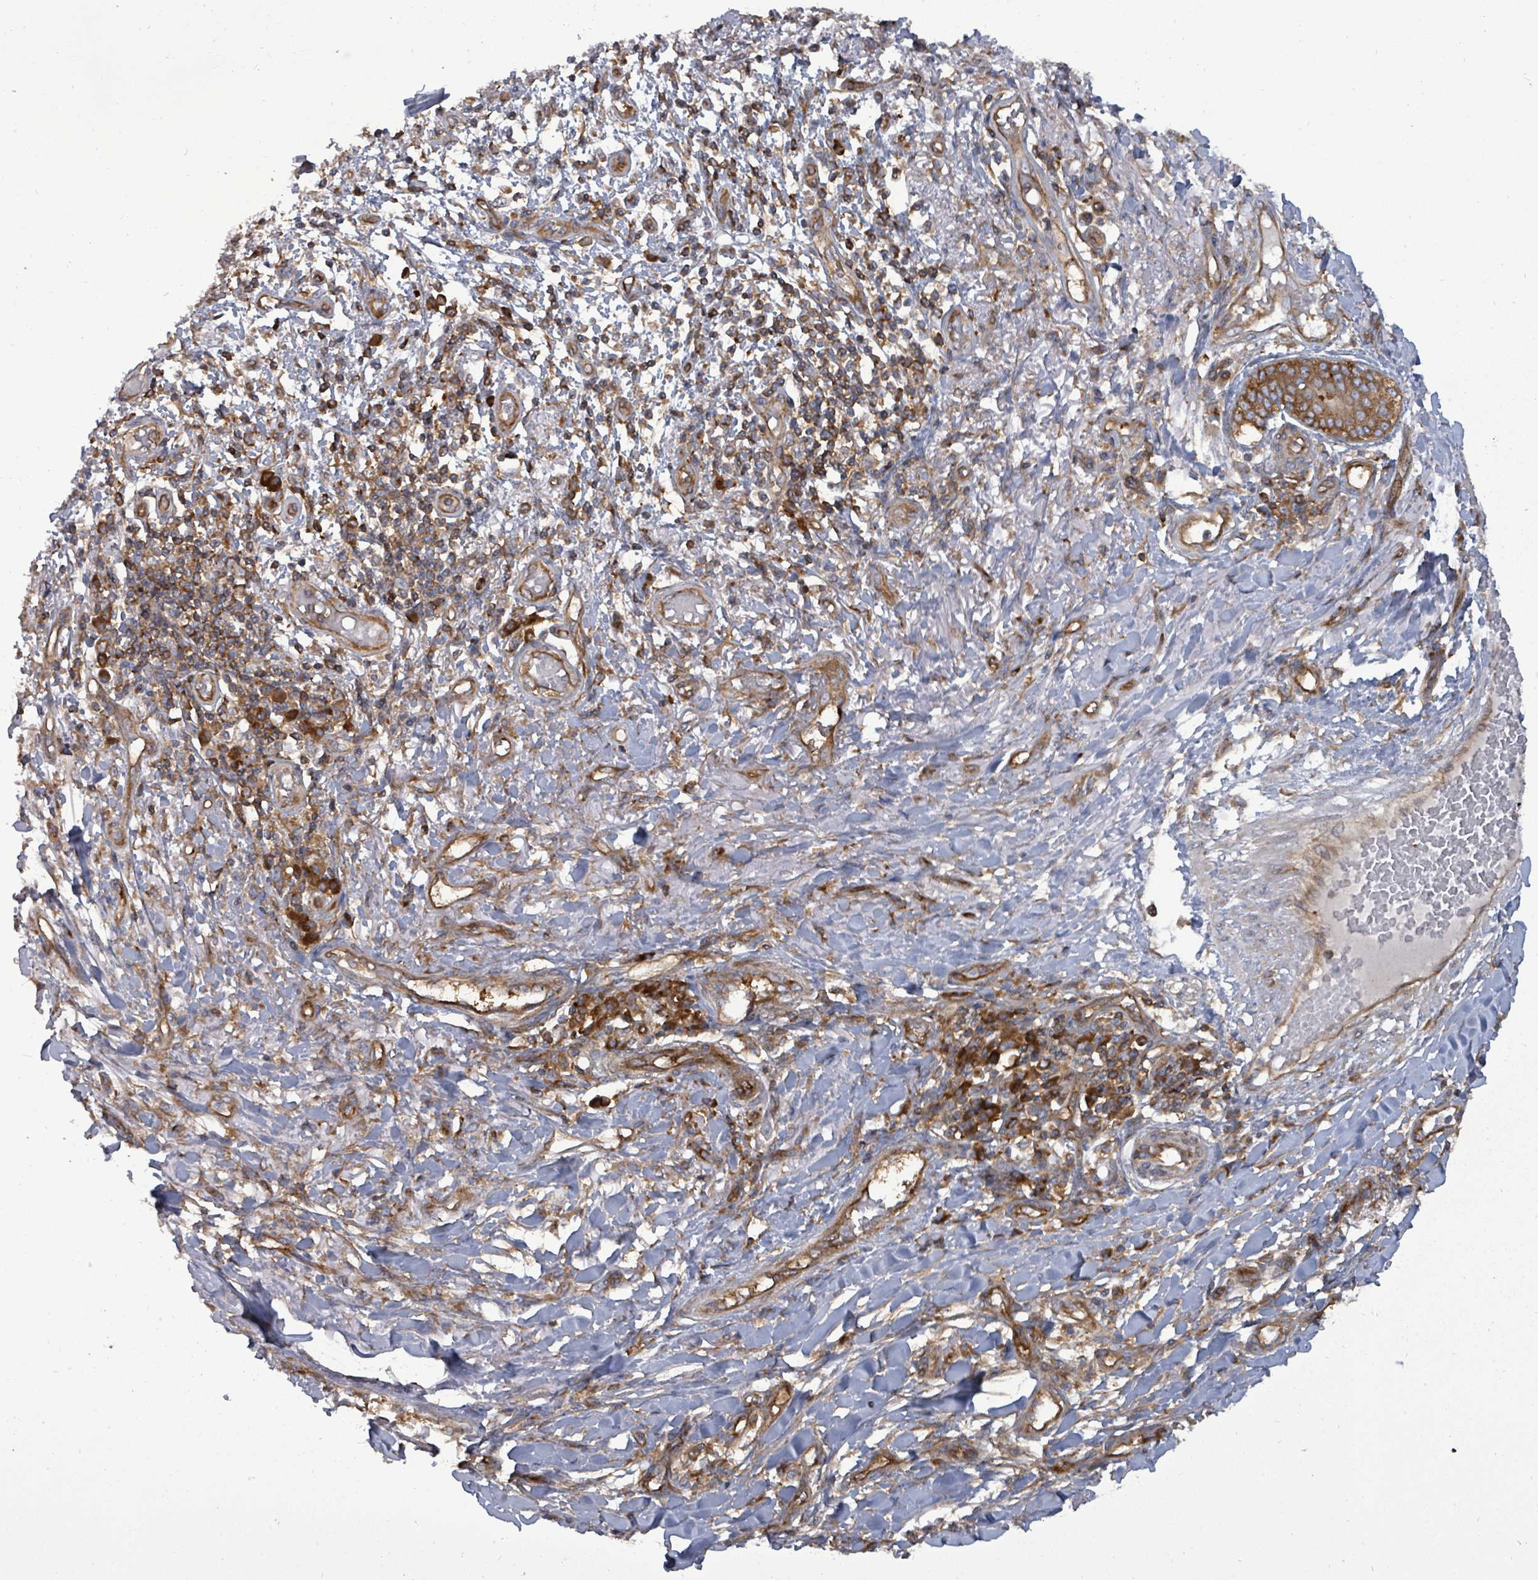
{"staining": {"intensity": "moderate", "quantity": ">75%", "location": "cytoplasmic/membranous"}, "tissue": "melanoma", "cell_type": "Tumor cells", "image_type": "cancer", "snomed": [{"axis": "morphology", "description": "Malignant melanoma, NOS"}, {"axis": "topography", "description": "Skin"}], "caption": "Melanoma was stained to show a protein in brown. There is medium levels of moderate cytoplasmic/membranous staining in approximately >75% of tumor cells. The protein of interest is shown in brown color, while the nuclei are stained blue.", "gene": "EIF3C", "patient": {"sex": "female", "age": 66}}